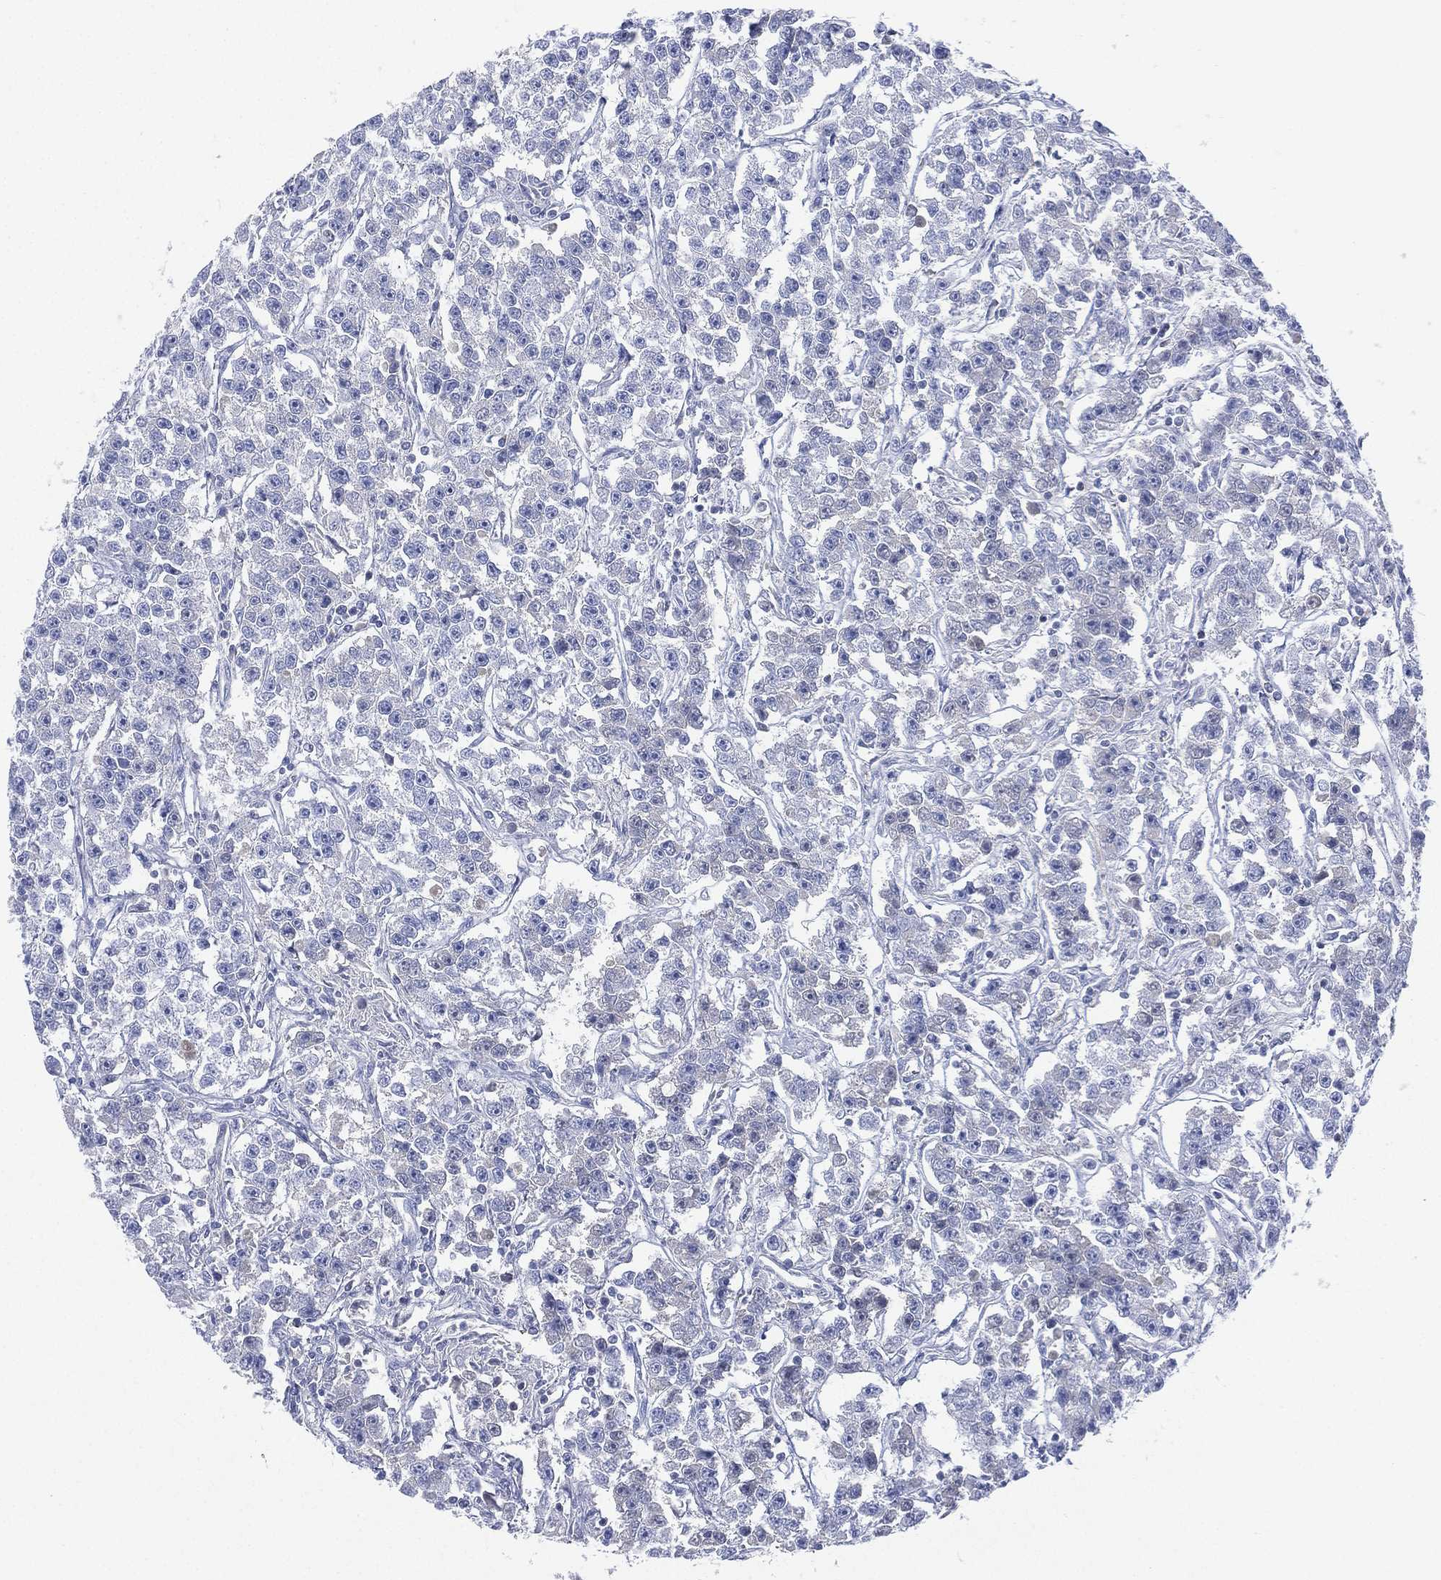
{"staining": {"intensity": "negative", "quantity": "none", "location": "none"}, "tissue": "testis cancer", "cell_type": "Tumor cells", "image_type": "cancer", "snomed": [{"axis": "morphology", "description": "Seminoma, NOS"}, {"axis": "topography", "description": "Testis"}], "caption": "There is no significant staining in tumor cells of testis cancer.", "gene": "SEPTIN1", "patient": {"sex": "male", "age": 59}}